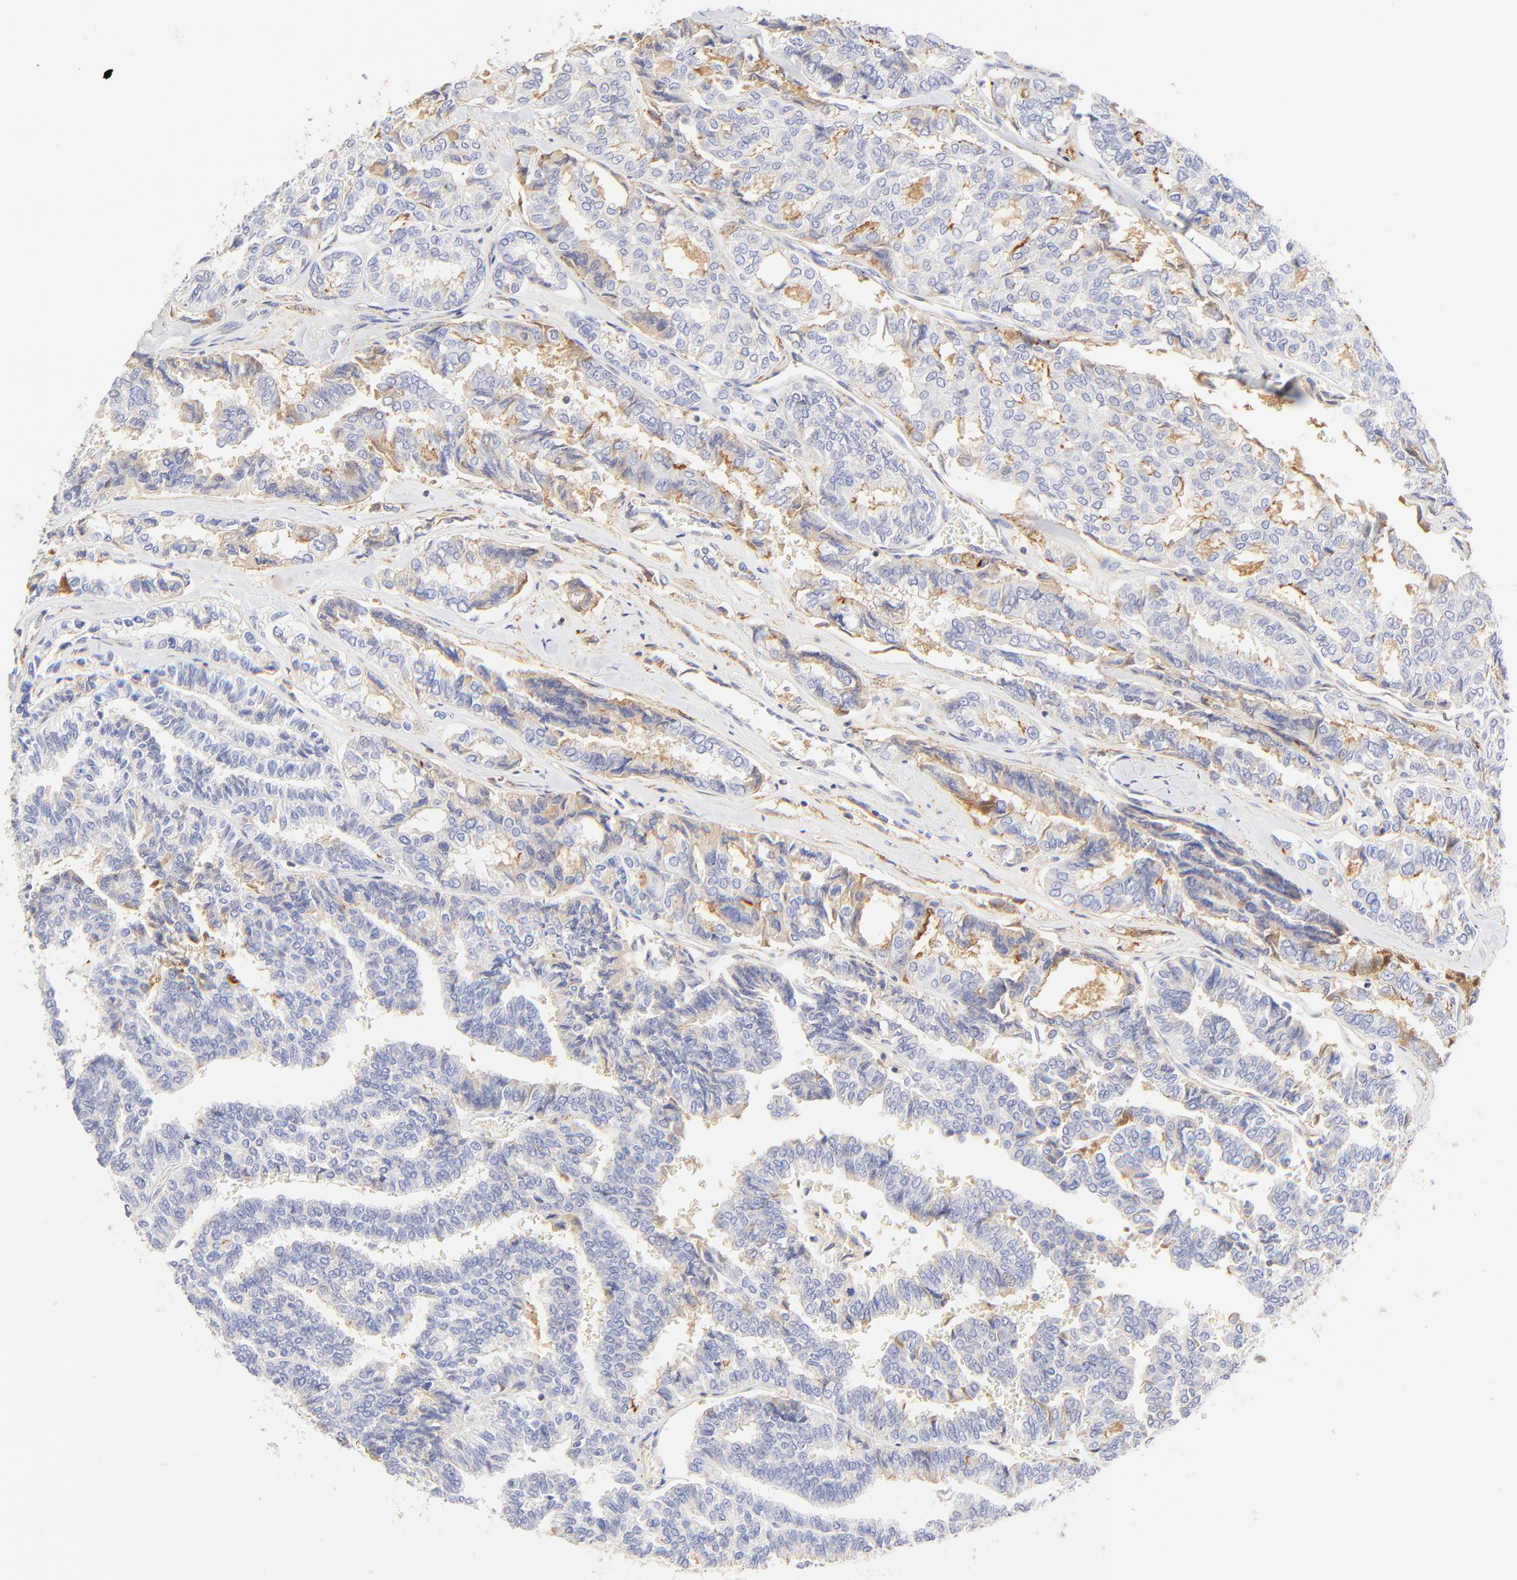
{"staining": {"intensity": "moderate", "quantity": "25%-75%", "location": "cytoplasmic/membranous"}, "tissue": "thyroid cancer", "cell_type": "Tumor cells", "image_type": "cancer", "snomed": [{"axis": "morphology", "description": "Papillary adenocarcinoma, NOS"}, {"axis": "topography", "description": "Thyroid gland"}], "caption": "Immunohistochemical staining of thyroid papillary adenocarcinoma demonstrates medium levels of moderate cytoplasmic/membranous positivity in about 25%-75% of tumor cells.", "gene": "MDGA2", "patient": {"sex": "female", "age": 35}}